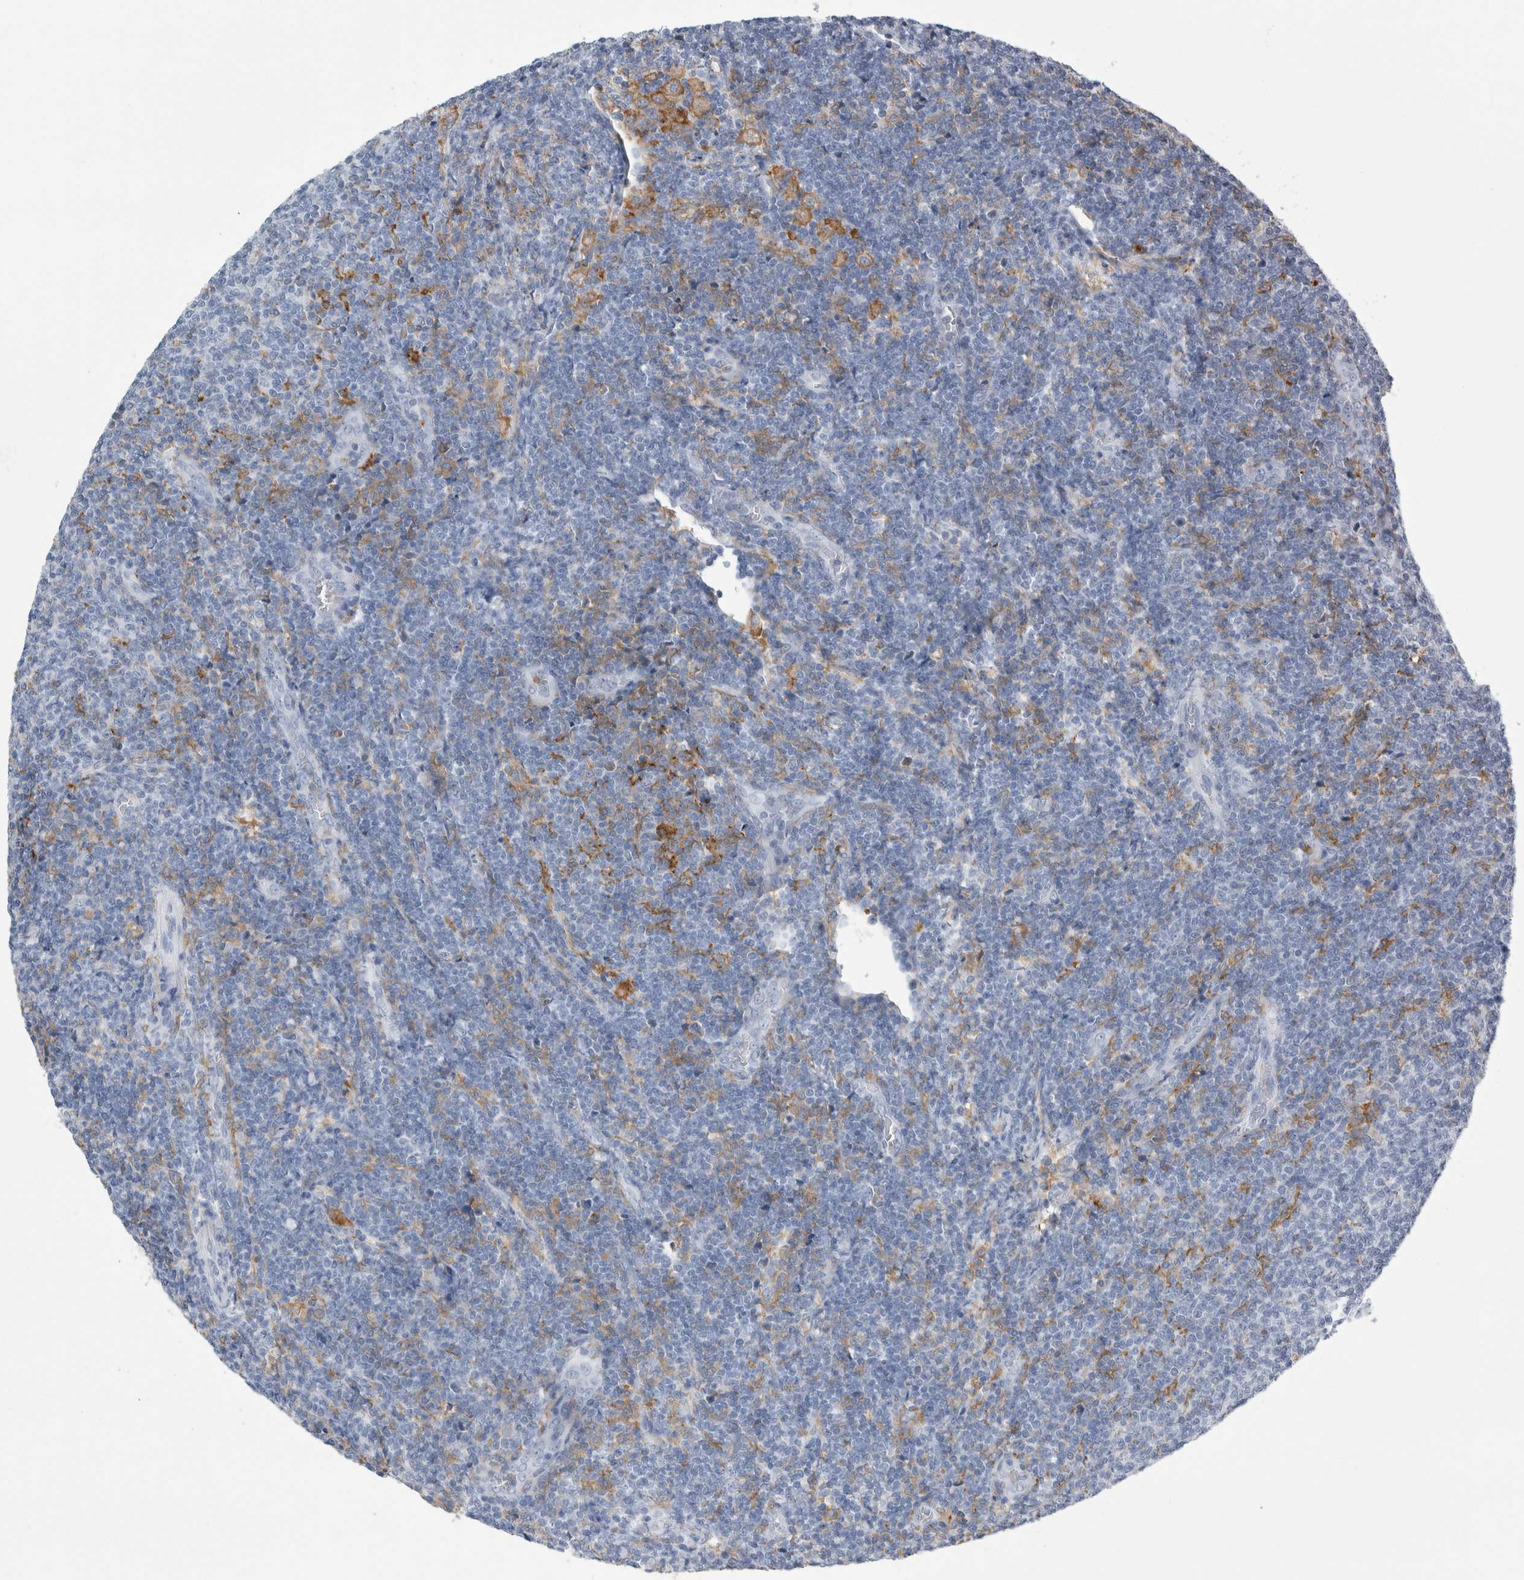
{"staining": {"intensity": "negative", "quantity": "none", "location": "none"}, "tissue": "lymphoma", "cell_type": "Tumor cells", "image_type": "cancer", "snomed": [{"axis": "morphology", "description": "Malignant lymphoma, non-Hodgkin's type, Low grade"}, {"axis": "topography", "description": "Lymph node"}], "caption": "The IHC micrograph has no significant positivity in tumor cells of malignant lymphoma, non-Hodgkin's type (low-grade) tissue.", "gene": "SKAP2", "patient": {"sex": "male", "age": 66}}